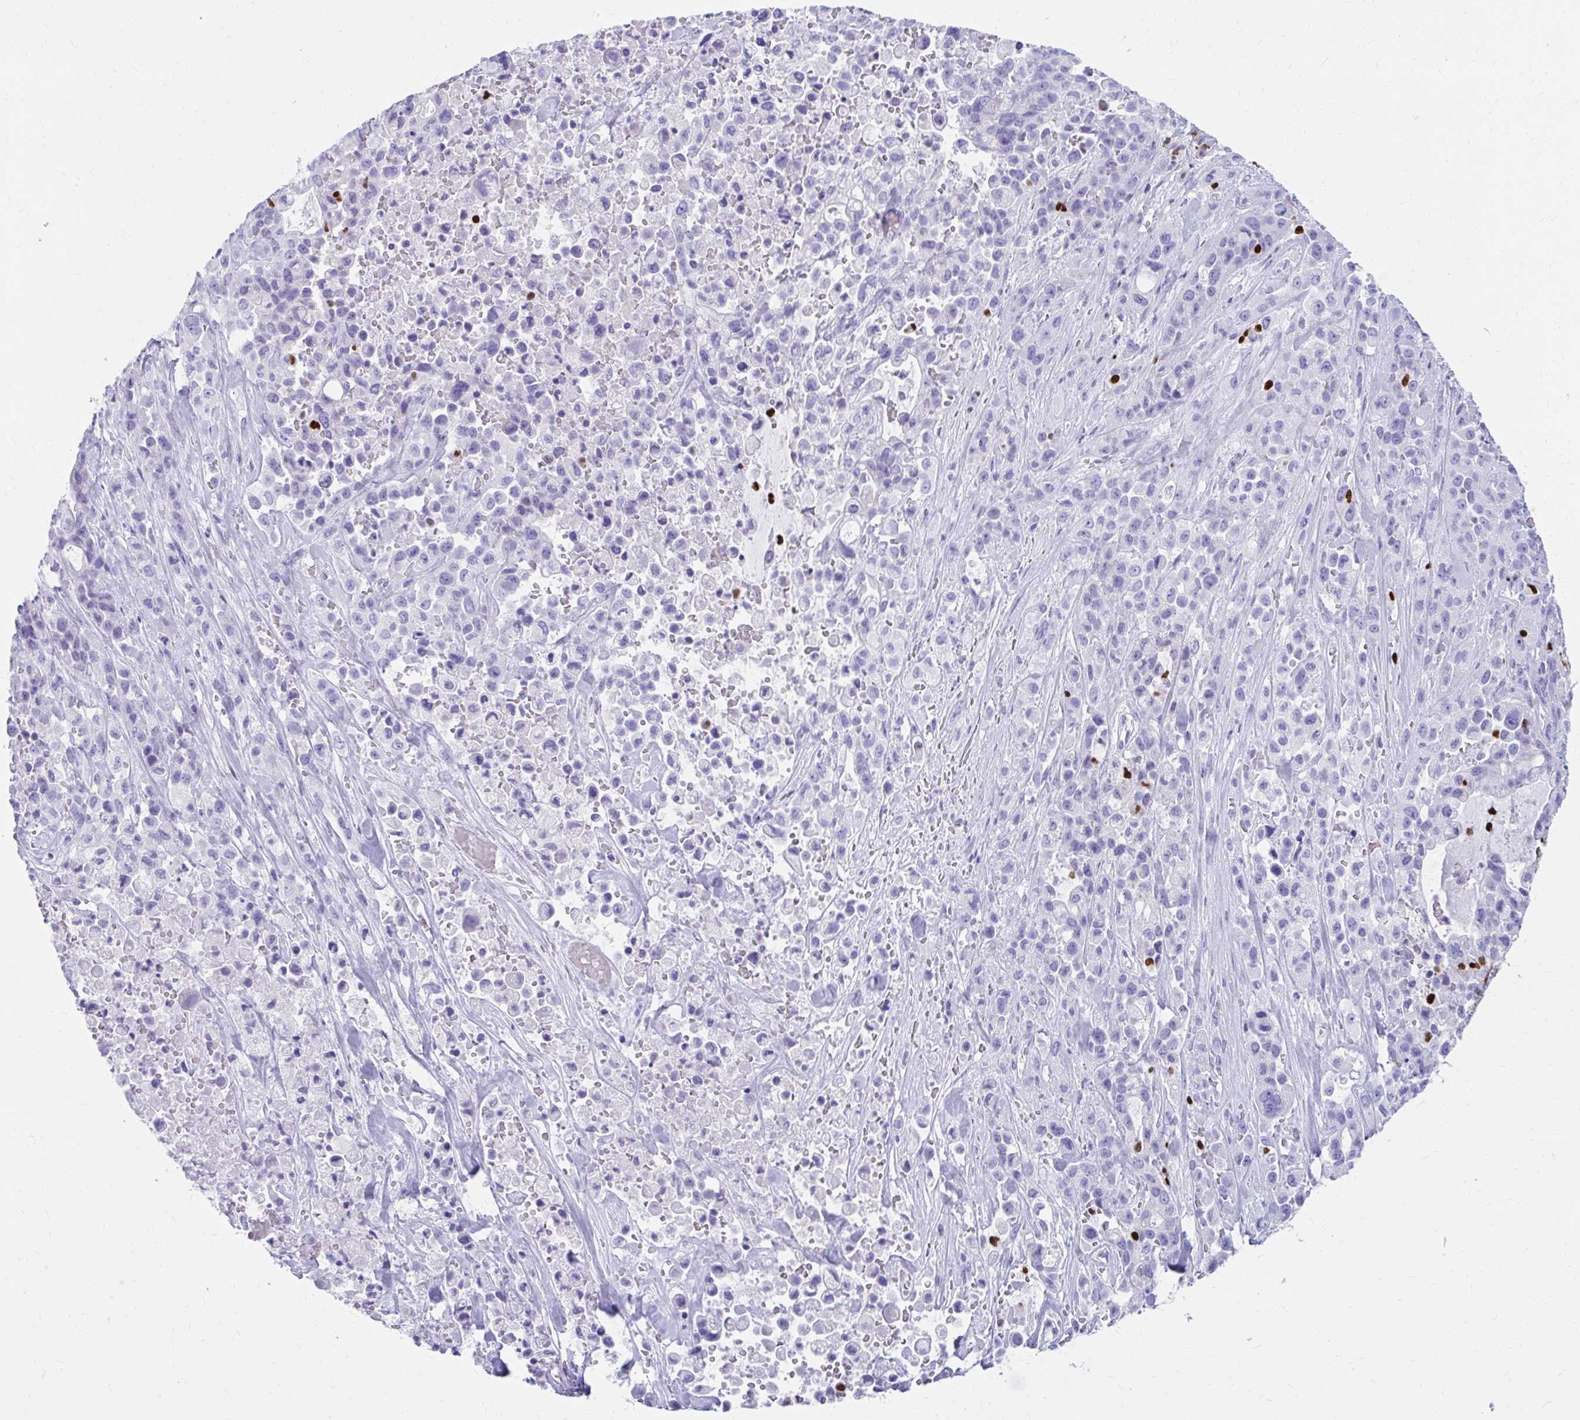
{"staining": {"intensity": "negative", "quantity": "none", "location": "none"}, "tissue": "pancreatic cancer", "cell_type": "Tumor cells", "image_type": "cancer", "snomed": [{"axis": "morphology", "description": "Adenocarcinoma, NOS"}, {"axis": "topography", "description": "Pancreas"}], "caption": "Pancreatic adenocarcinoma stained for a protein using IHC demonstrates no expression tumor cells.", "gene": "RUNX3", "patient": {"sex": "male", "age": 44}}